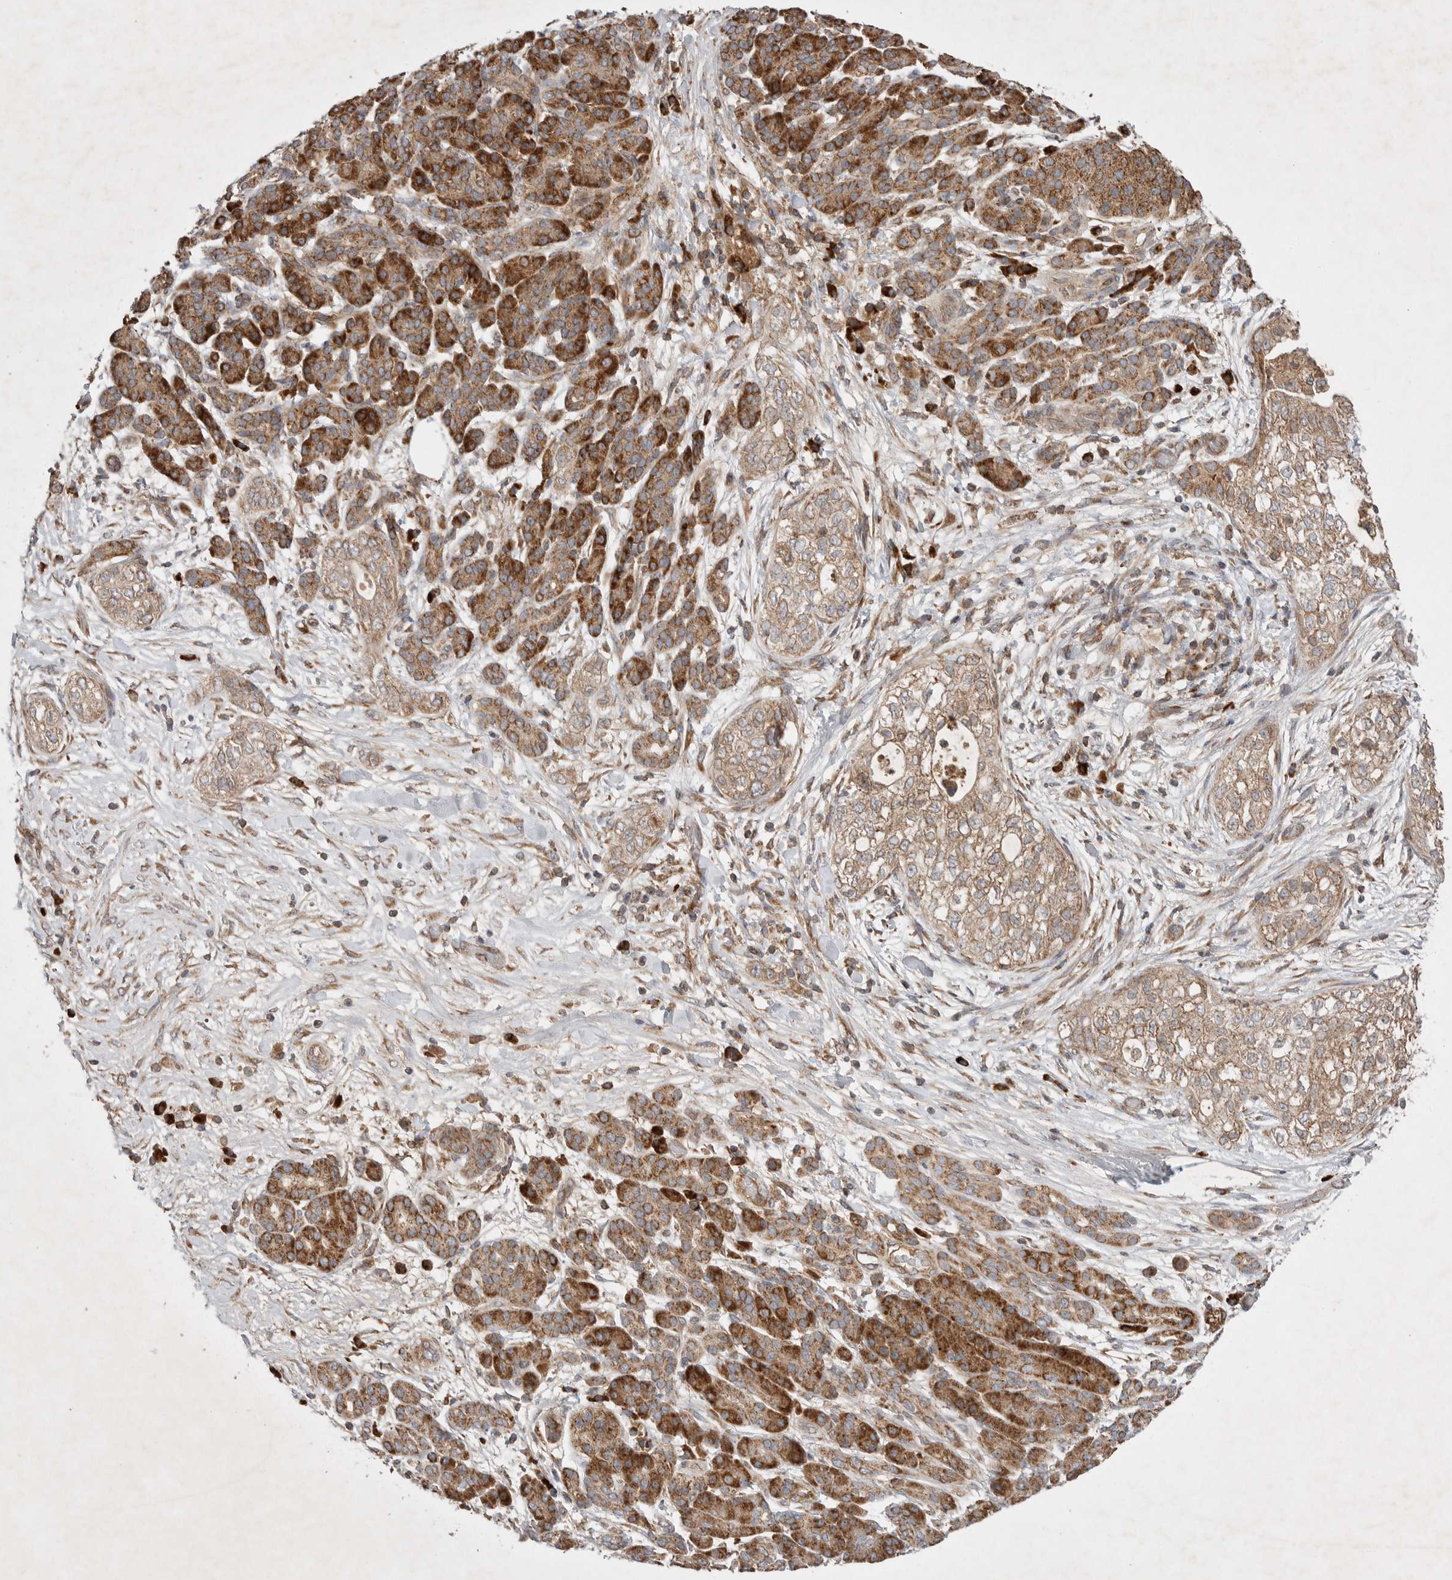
{"staining": {"intensity": "strong", "quantity": ">75%", "location": "cytoplasmic/membranous"}, "tissue": "pancreatic cancer", "cell_type": "Tumor cells", "image_type": "cancer", "snomed": [{"axis": "morphology", "description": "Adenocarcinoma, NOS"}, {"axis": "topography", "description": "Pancreas"}], "caption": "Pancreatic adenocarcinoma tissue demonstrates strong cytoplasmic/membranous staining in approximately >75% of tumor cells, visualized by immunohistochemistry. The staining is performed using DAB brown chromogen to label protein expression. The nuclei are counter-stained blue using hematoxylin.", "gene": "KIF21B", "patient": {"sex": "male", "age": 72}}